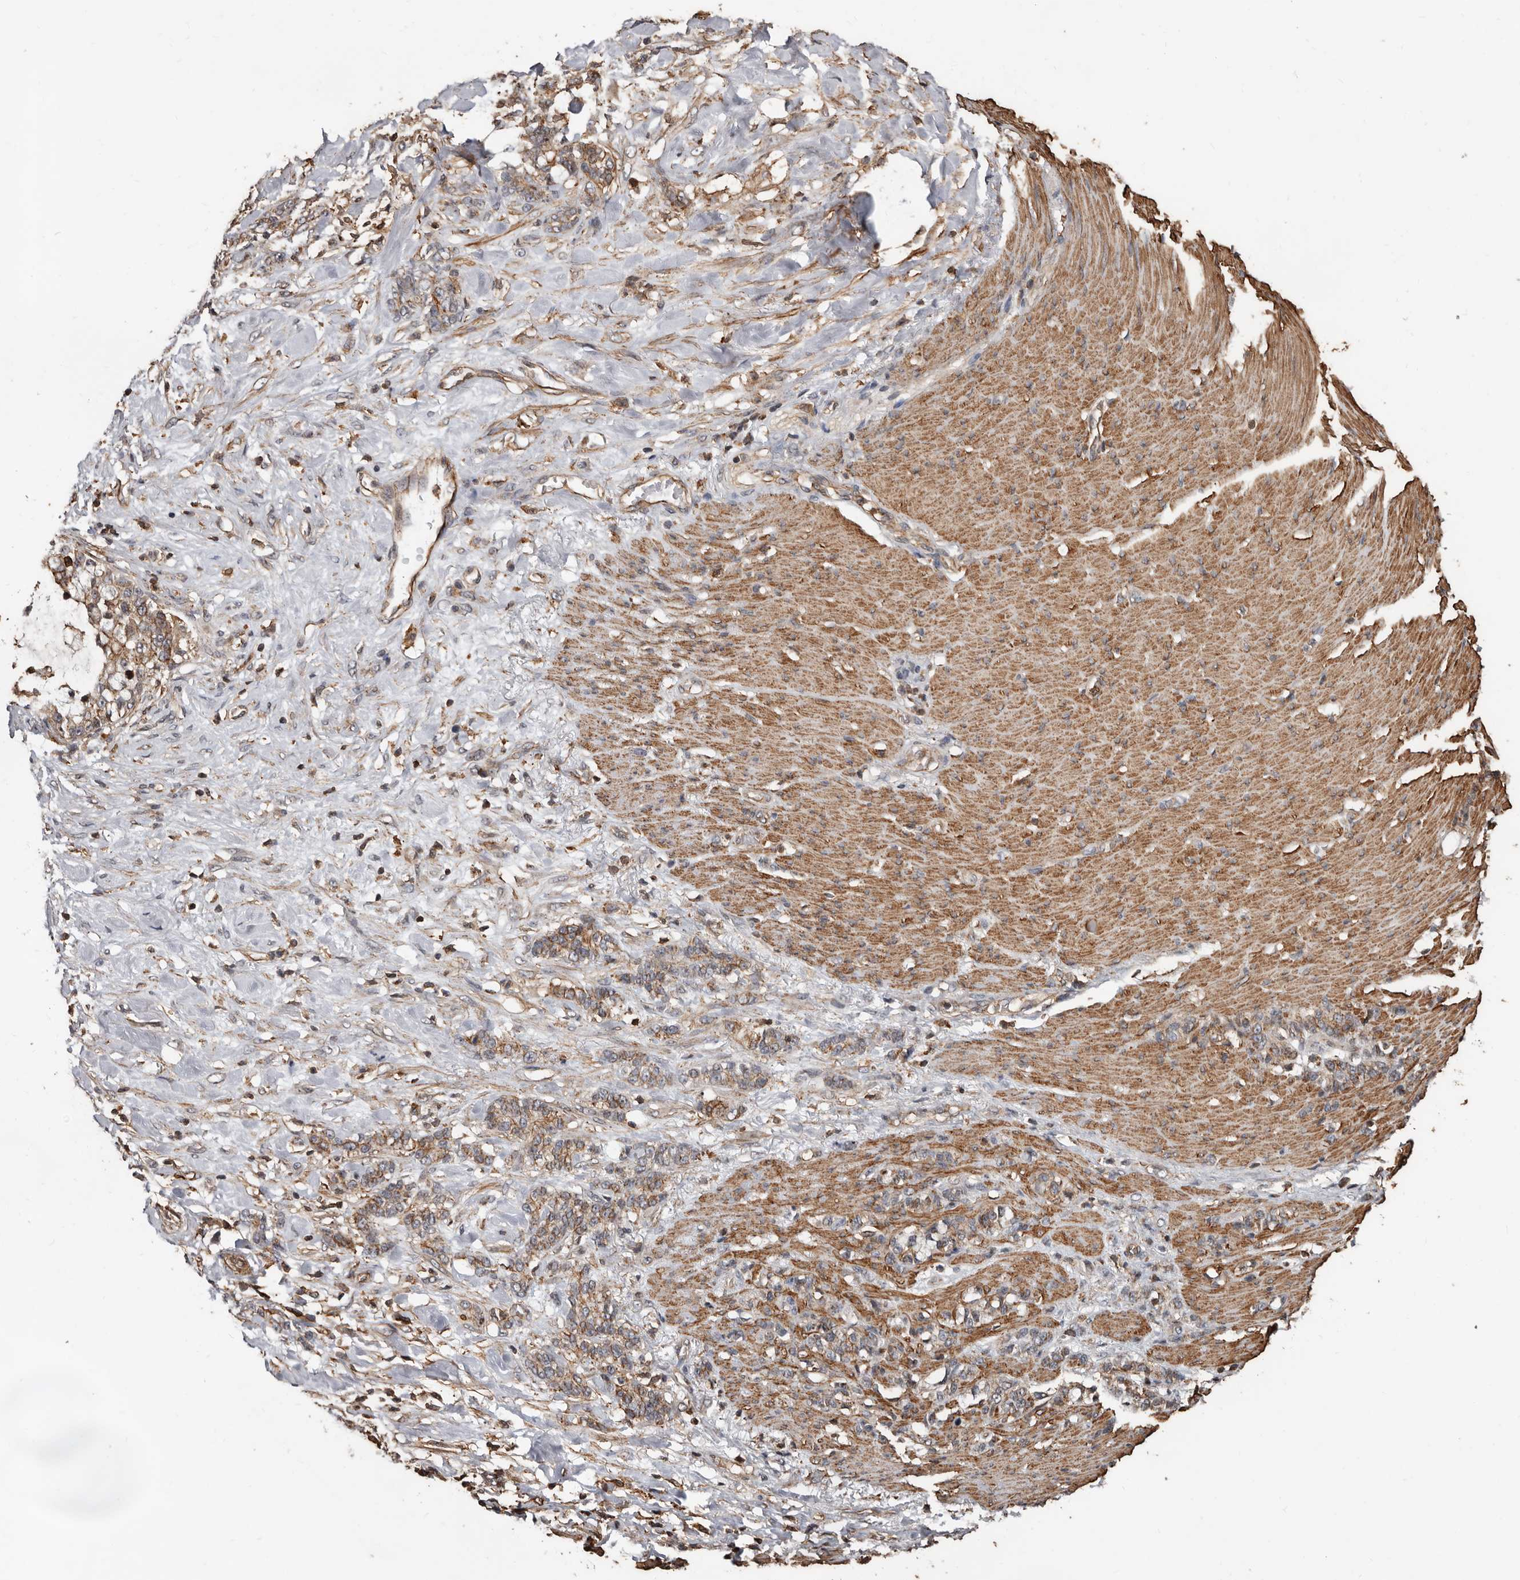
{"staining": {"intensity": "weak", "quantity": ">75%", "location": "cytoplasmic/membranous"}, "tissue": "stomach cancer", "cell_type": "Tumor cells", "image_type": "cancer", "snomed": [{"axis": "morphology", "description": "Adenocarcinoma, NOS"}, {"axis": "topography", "description": "Stomach, lower"}], "caption": "An image of human stomach cancer (adenocarcinoma) stained for a protein exhibits weak cytoplasmic/membranous brown staining in tumor cells. The protein of interest is stained brown, and the nuclei are stained in blue (DAB (3,3'-diaminobenzidine) IHC with brightfield microscopy, high magnification).", "gene": "GSK3A", "patient": {"sex": "male", "age": 88}}